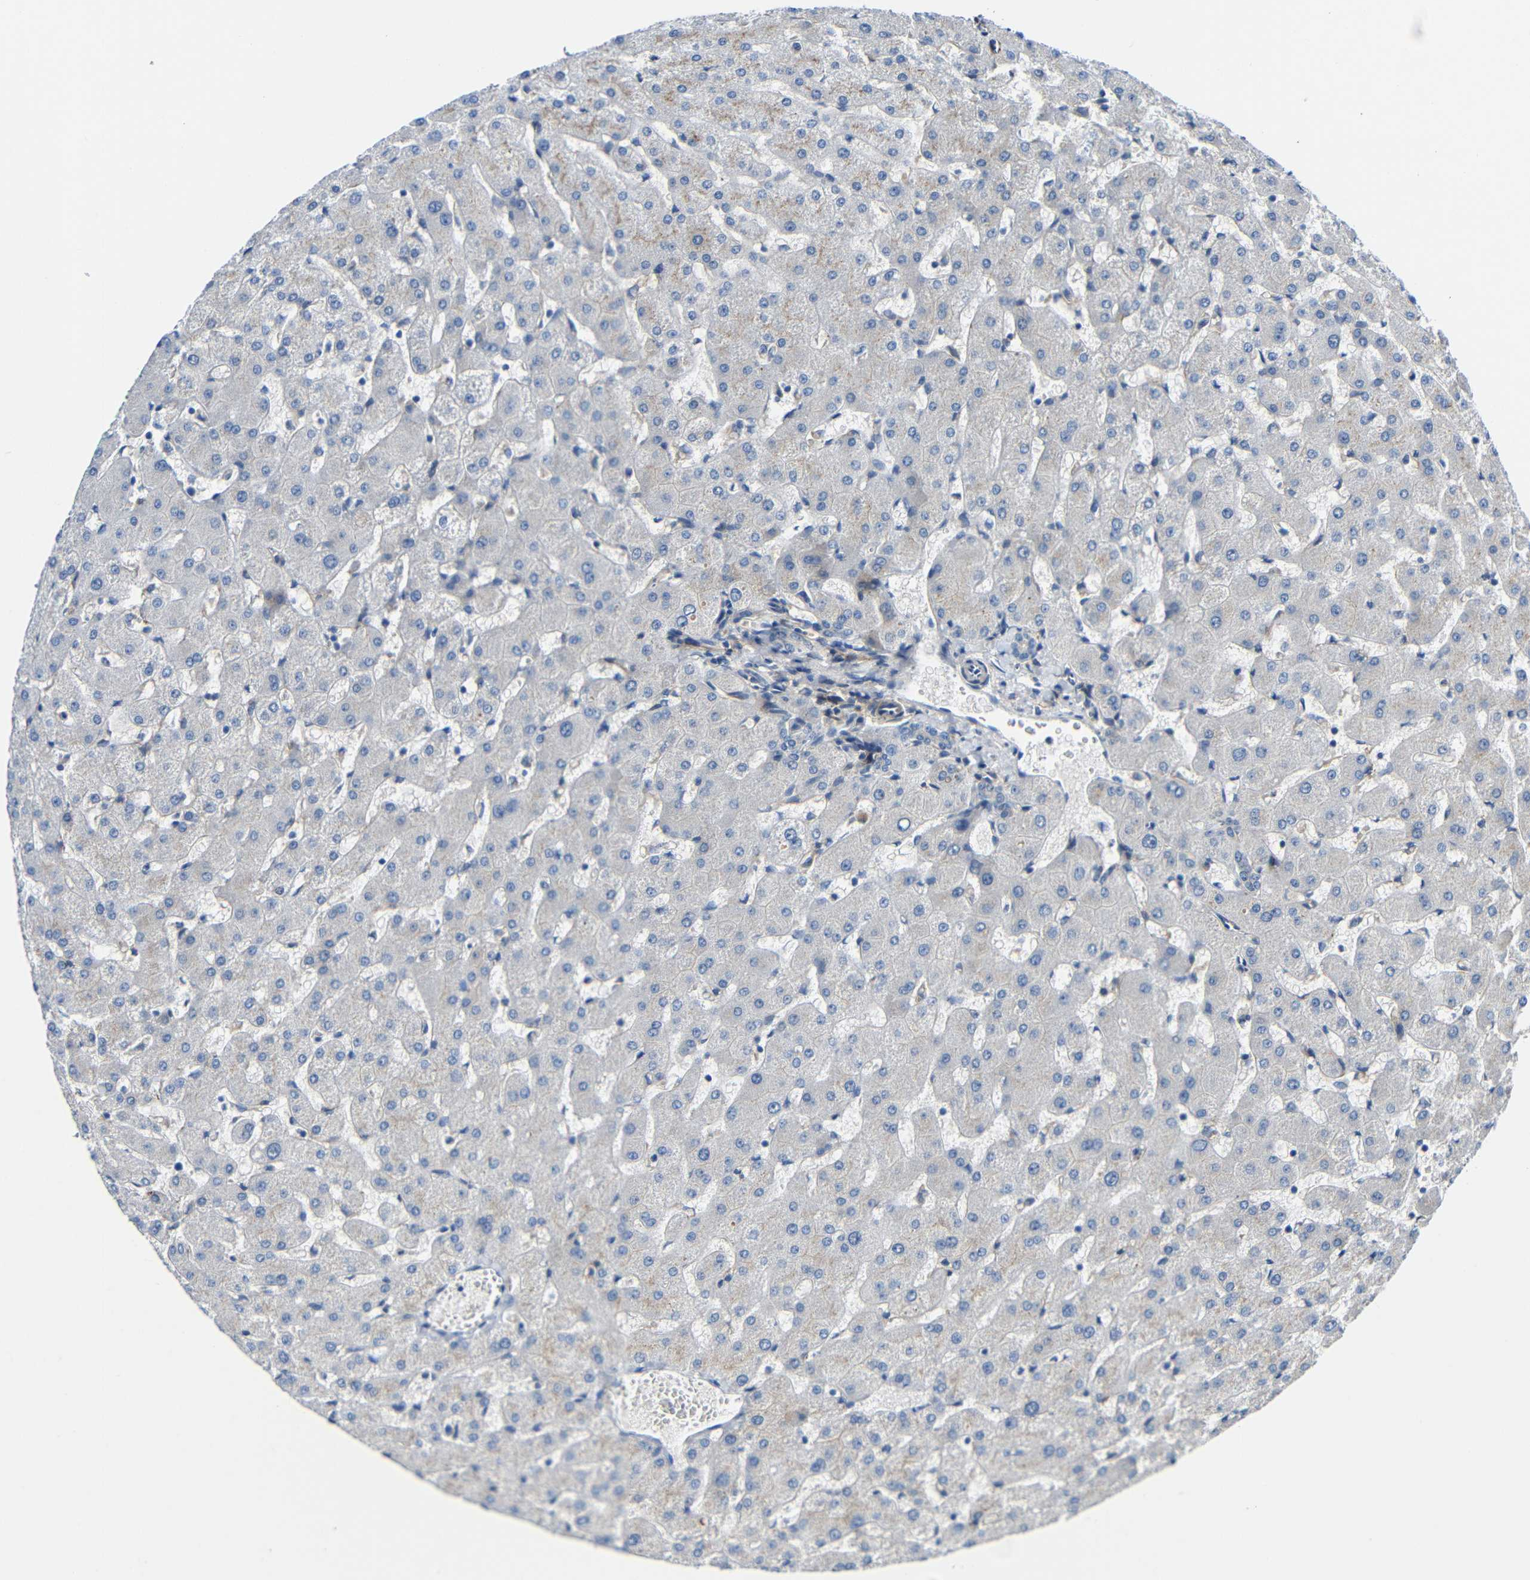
{"staining": {"intensity": "negative", "quantity": "none", "location": "none"}, "tissue": "liver", "cell_type": "Cholangiocytes", "image_type": "normal", "snomed": [{"axis": "morphology", "description": "Normal tissue, NOS"}, {"axis": "topography", "description": "Liver"}], "caption": "Human liver stained for a protein using immunohistochemistry (IHC) displays no expression in cholangiocytes.", "gene": "DCLK1", "patient": {"sex": "female", "age": 63}}